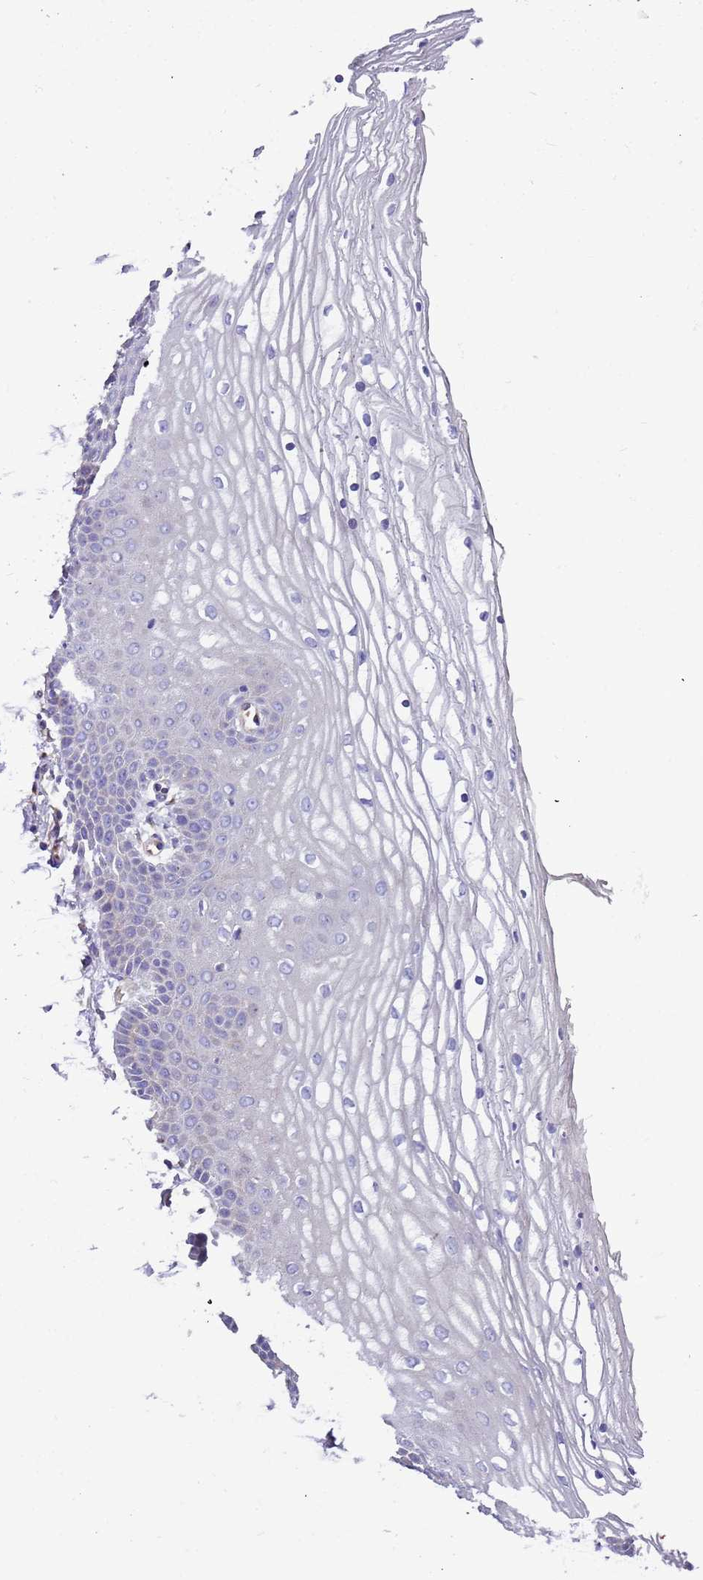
{"staining": {"intensity": "negative", "quantity": "none", "location": "none"}, "tissue": "vagina", "cell_type": "Squamous epithelial cells", "image_type": "normal", "snomed": [{"axis": "morphology", "description": "Normal tissue, NOS"}, {"axis": "topography", "description": "Vagina"}], "caption": "Squamous epithelial cells are negative for brown protein staining in unremarkable vagina. Nuclei are stained in blue.", "gene": "LAMB4", "patient": {"sex": "female", "age": 68}}